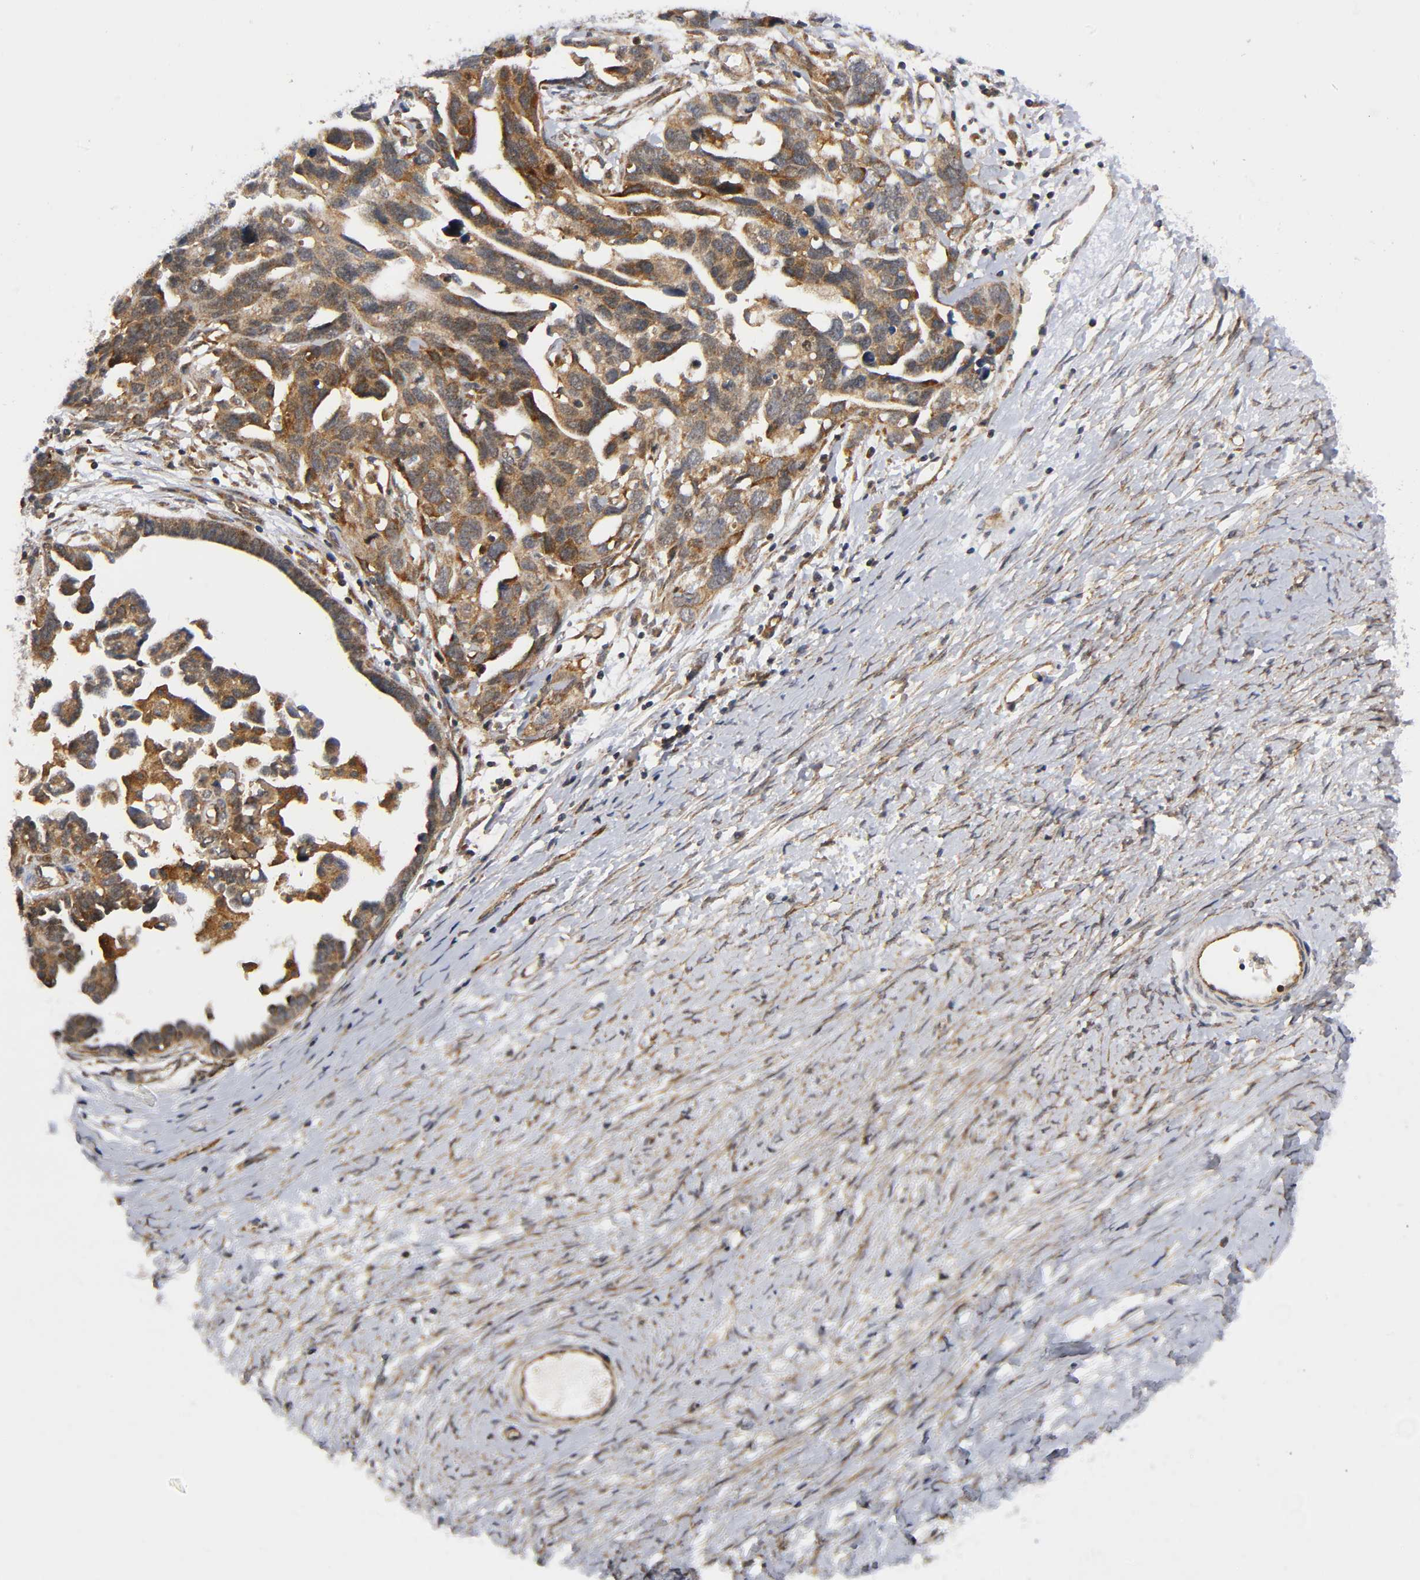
{"staining": {"intensity": "moderate", "quantity": ">75%", "location": "cytoplasmic/membranous"}, "tissue": "ovarian cancer", "cell_type": "Tumor cells", "image_type": "cancer", "snomed": [{"axis": "morphology", "description": "Cystadenocarcinoma, serous, NOS"}, {"axis": "topography", "description": "Ovary"}], "caption": "Immunohistochemistry of human ovarian serous cystadenocarcinoma demonstrates medium levels of moderate cytoplasmic/membranous expression in about >75% of tumor cells.", "gene": "EIF5", "patient": {"sex": "female", "age": 54}}